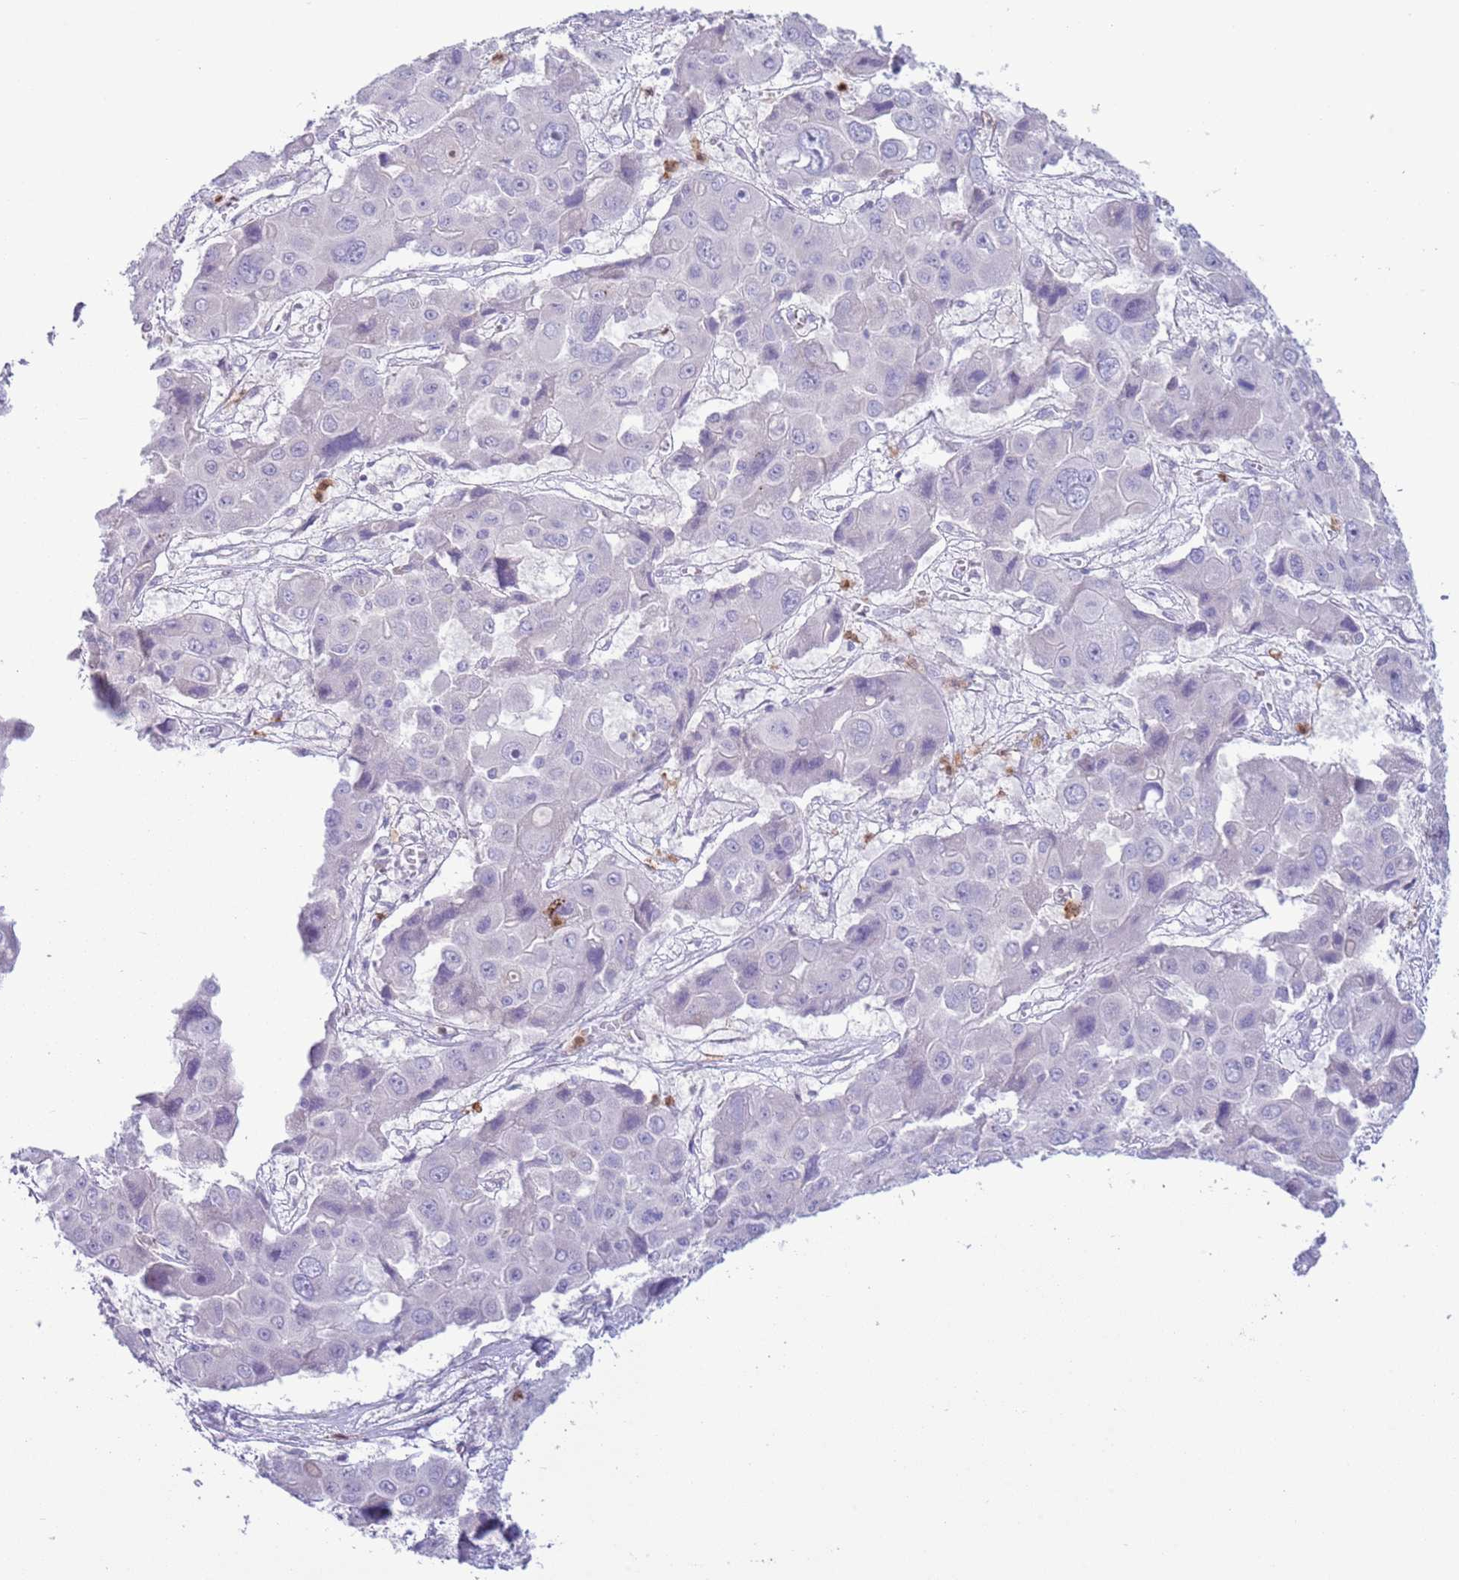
{"staining": {"intensity": "negative", "quantity": "none", "location": "none"}, "tissue": "liver cancer", "cell_type": "Tumor cells", "image_type": "cancer", "snomed": [{"axis": "morphology", "description": "Cholangiocarcinoma"}, {"axis": "topography", "description": "Liver"}], "caption": "IHC of human liver cancer (cholangiocarcinoma) demonstrates no positivity in tumor cells.", "gene": "OR6M1", "patient": {"sex": "male", "age": 67}}